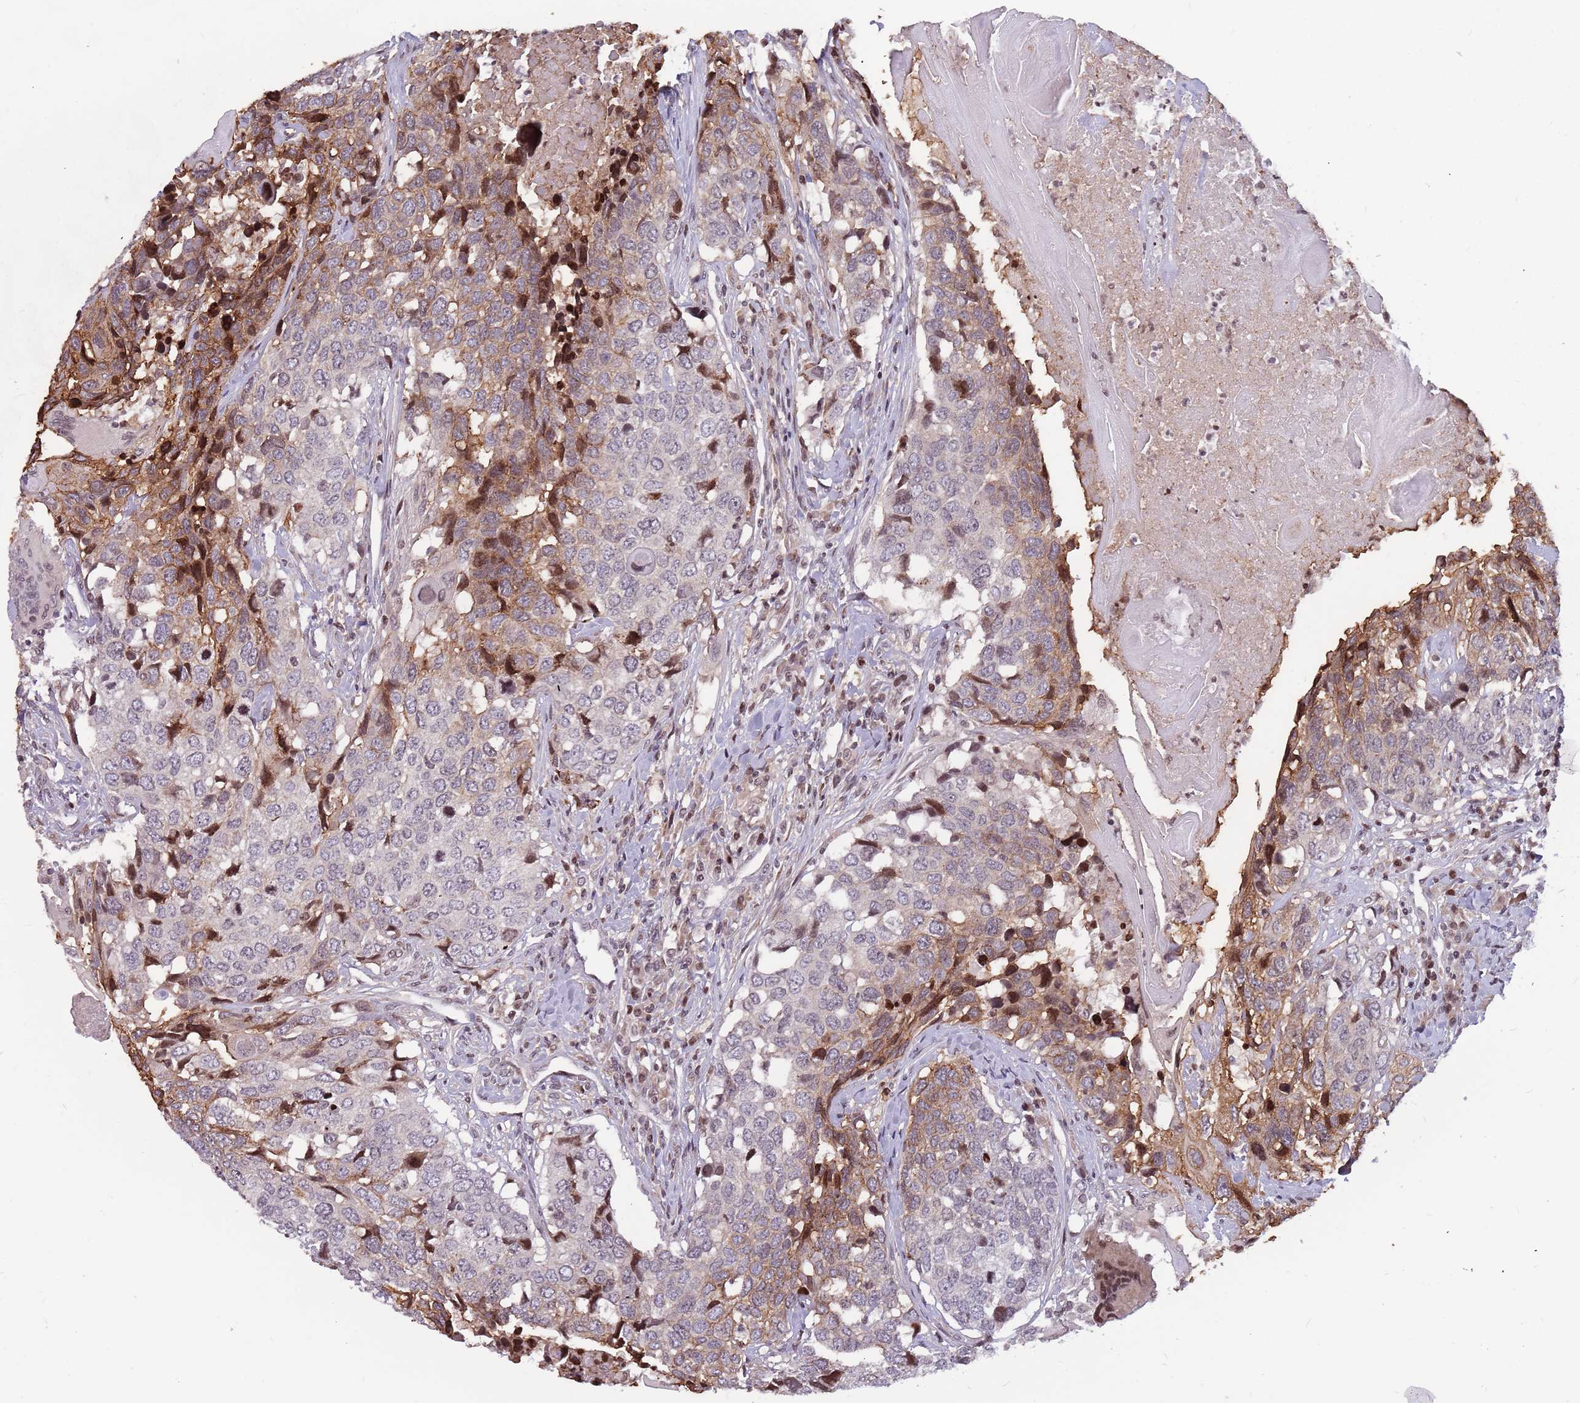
{"staining": {"intensity": "moderate", "quantity": "25%-75%", "location": "cytoplasmic/membranous"}, "tissue": "head and neck cancer", "cell_type": "Tumor cells", "image_type": "cancer", "snomed": [{"axis": "morphology", "description": "Squamous cell carcinoma, NOS"}, {"axis": "topography", "description": "Head-Neck"}], "caption": "Immunohistochemistry (IHC) micrograph of neoplastic tissue: human head and neck cancer (squamous cell carcinoma) stained using IHC reveals medium levels of moderate protein expression localized specifically in the cytoplasmic/membranous of tumor cells, appearing as a cytoplasmic/membranous brown color.", "gene": "ARHGEF5", "patient": {"sex": "male", "age": 66}}